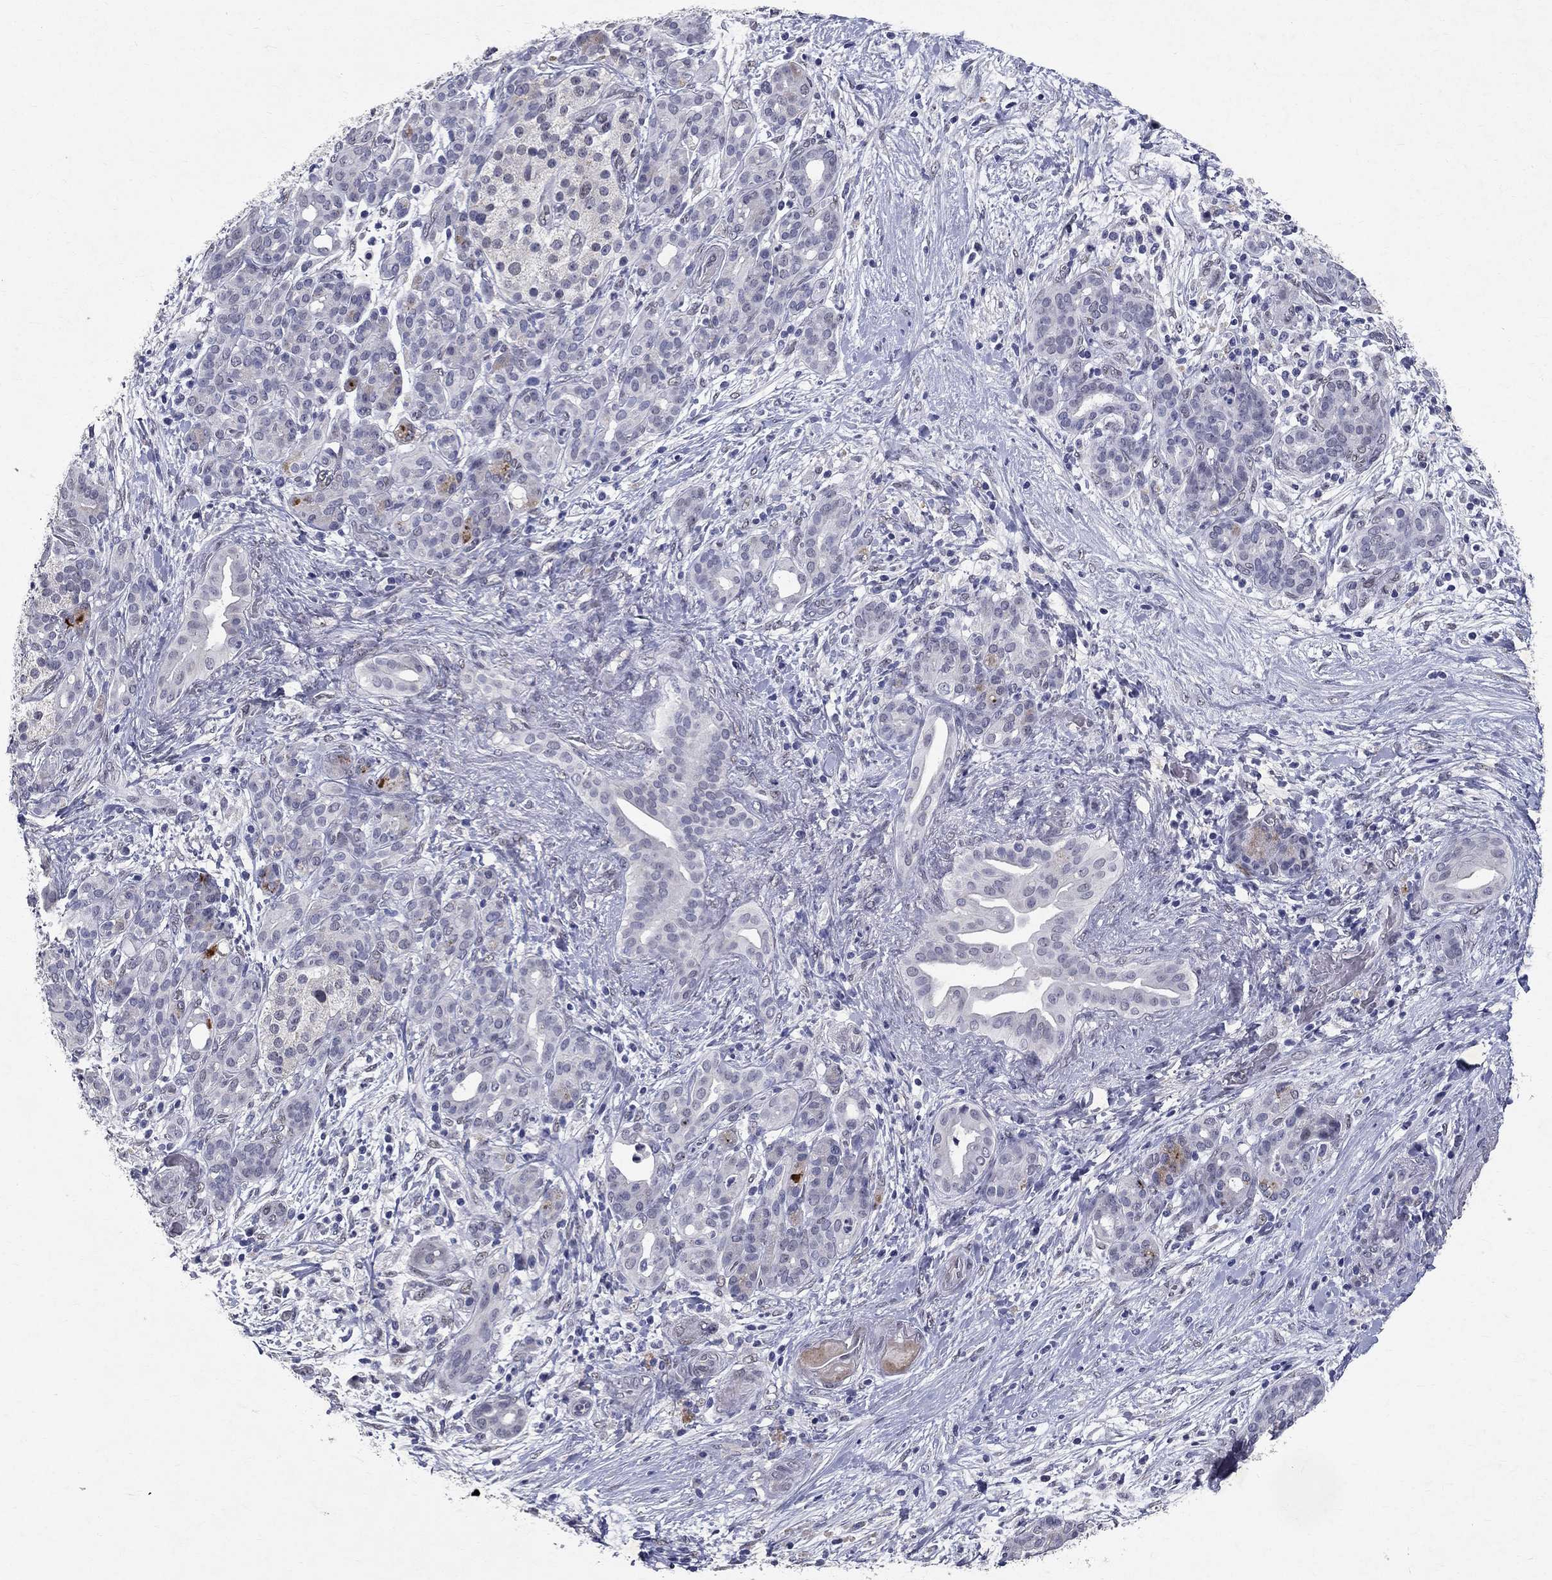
{"staining": {"intensity": "negative", "quantity": "none", "location": "none"}, "tissue": "pancreatic cancer", "cell_type": "Tumor cells", "image_type": "cancer", "snomed": [{"axis": "morphology", "description": "Adenocarcinoma, NOS"}, {"axis": "topography", "description": "Pancreas"}], "caption": "Immunohistochemistry (IHC) photomicrograph of human pancreatic cancer (adenocarcinoma) stained for a protein (brown), which reveals no positivity in tumor cells.", "gene": "RBFOX1", "patient": {"sex": "male", "age": 44}}